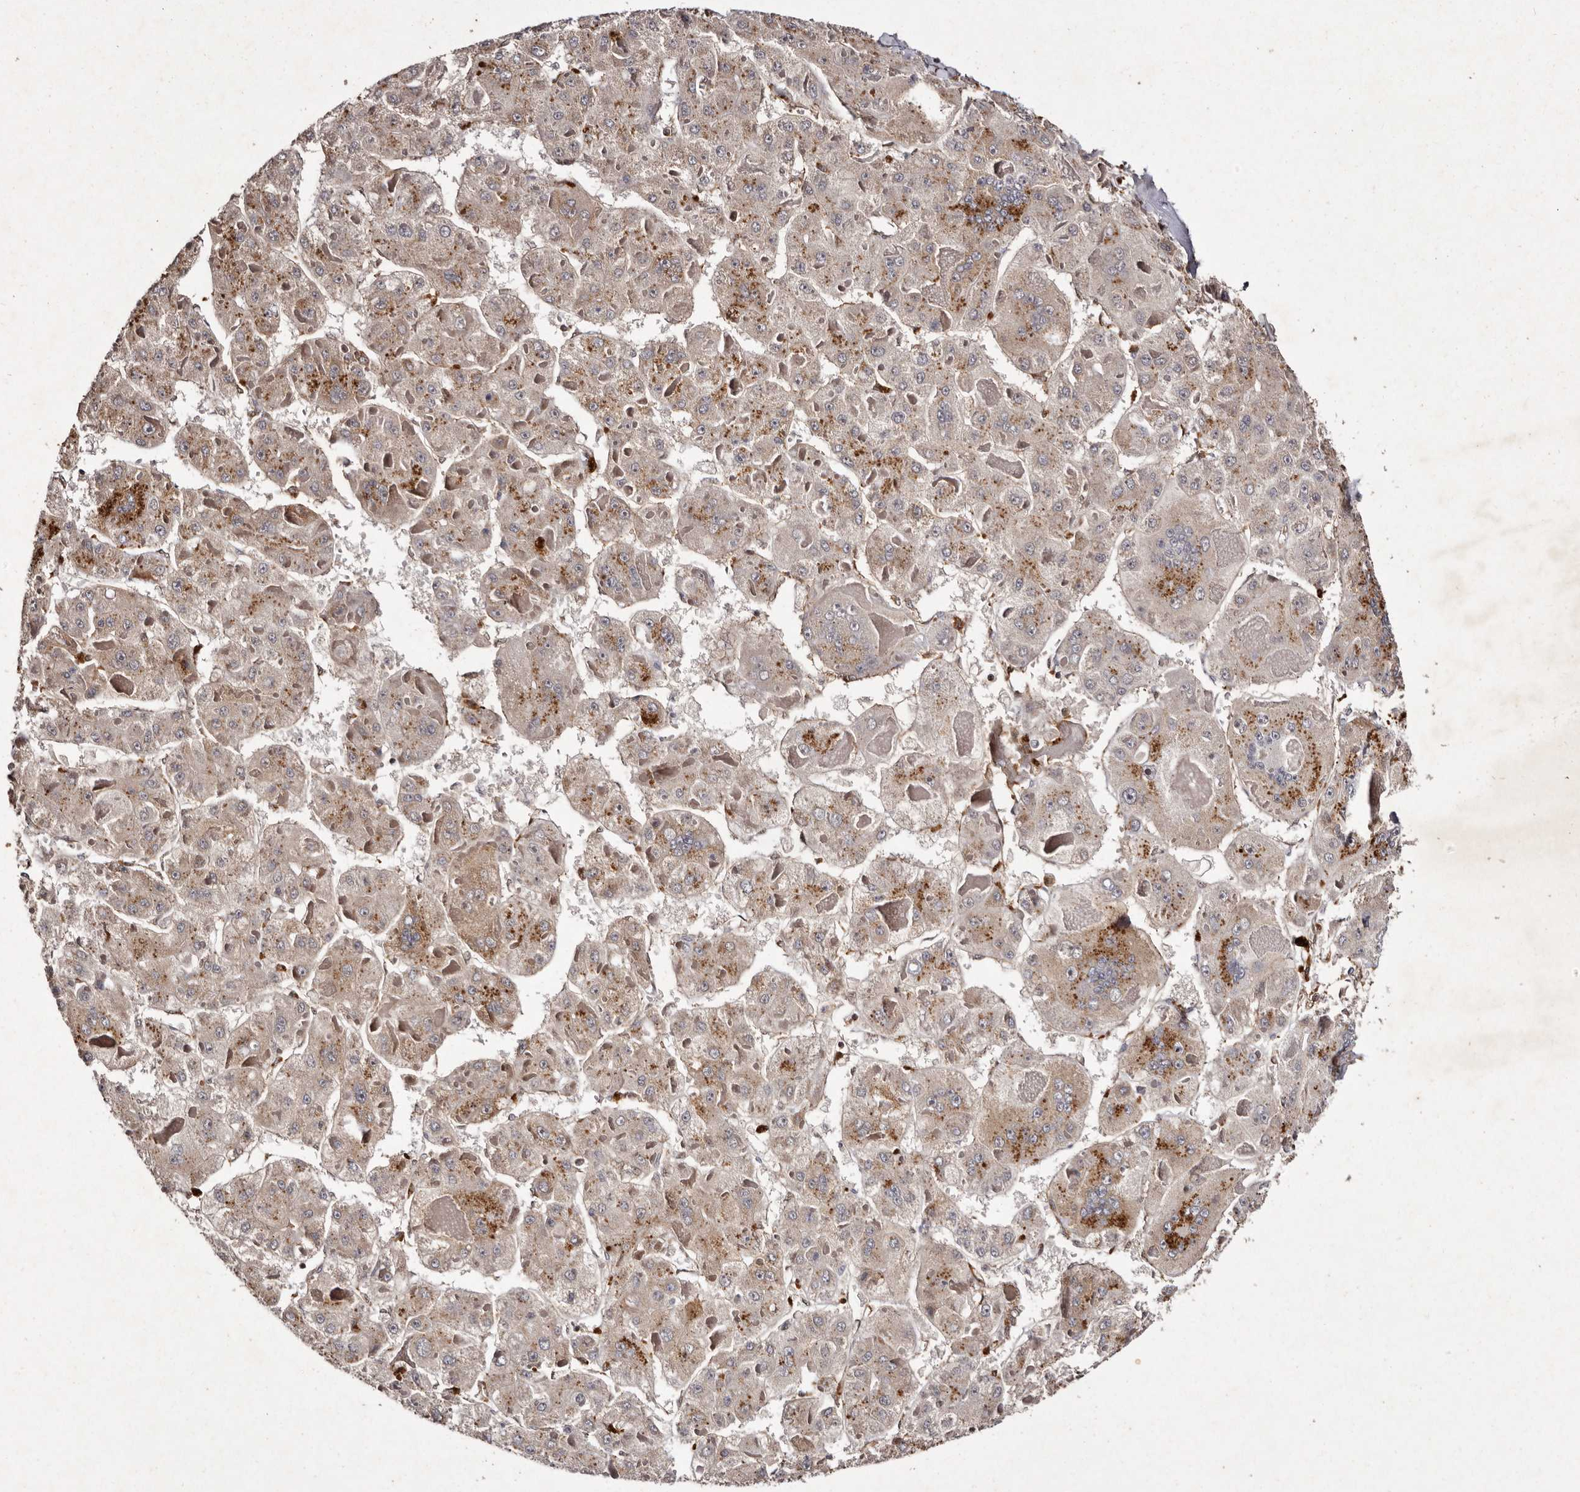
{"staining": {"intensity": "moderate", "quantity": "<25%", "location": "cytoplasmic/membranous"}, "tissue": "liver cancer", "cell_type": "Tumor cells", "image_type": "cancer", "snomed": [{"axis": "morphology", "description": "Carcinoma, Hepatocellular, NOS"}, {"axis": "topography", "description": "Liver"}], "caption": "Immunohistochemical staining of liver cancer reveals low levels of moderate cytoplasmic/membranous protein positivity in about <25% of tumor cells.", "gene": "GIMAP4", "patient": {"sex": "female", "age": 73}}